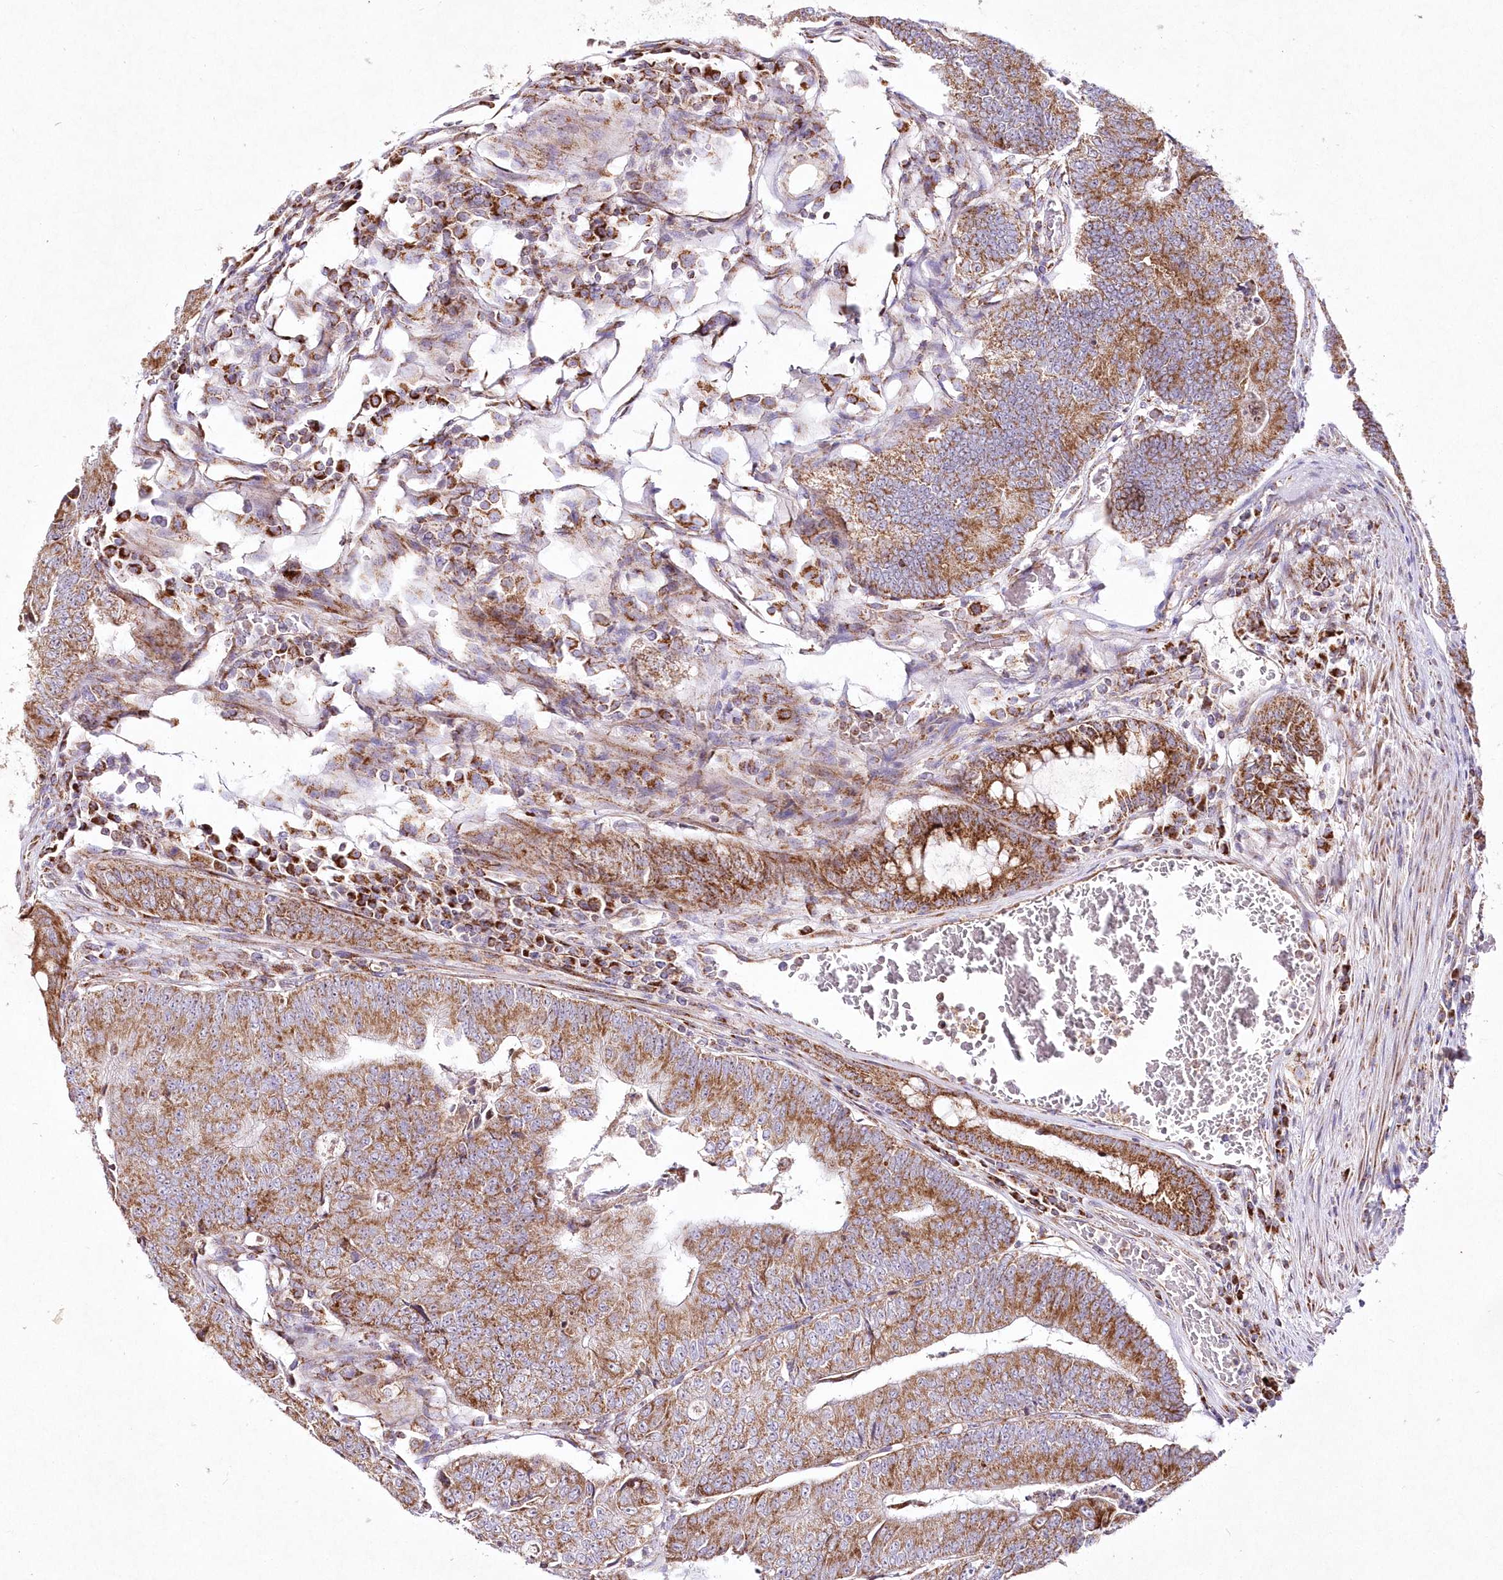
{"staining": {"intensity": "moderate", "quantity": ">75%", "location": "cytoplasmic/membranous"}, "tissue": "colorectal cancer", "cell_type": "Tumor cells", "image_type": "cancer", "snomed": [{"axis": "morphology", "description": "Adenocarcinoma, NOS"}, {"axis": "topography", "description": "Colon"}], "caption": "Immunohistochemical staining of human colorectal cancer (adenocarcinoma) shows medium levels of moderate cytoplasmic/membranous protein staining in about >75% of tumor cells.", "gene": "DNA2", "patient": {"sex": "female", "age": 67}}